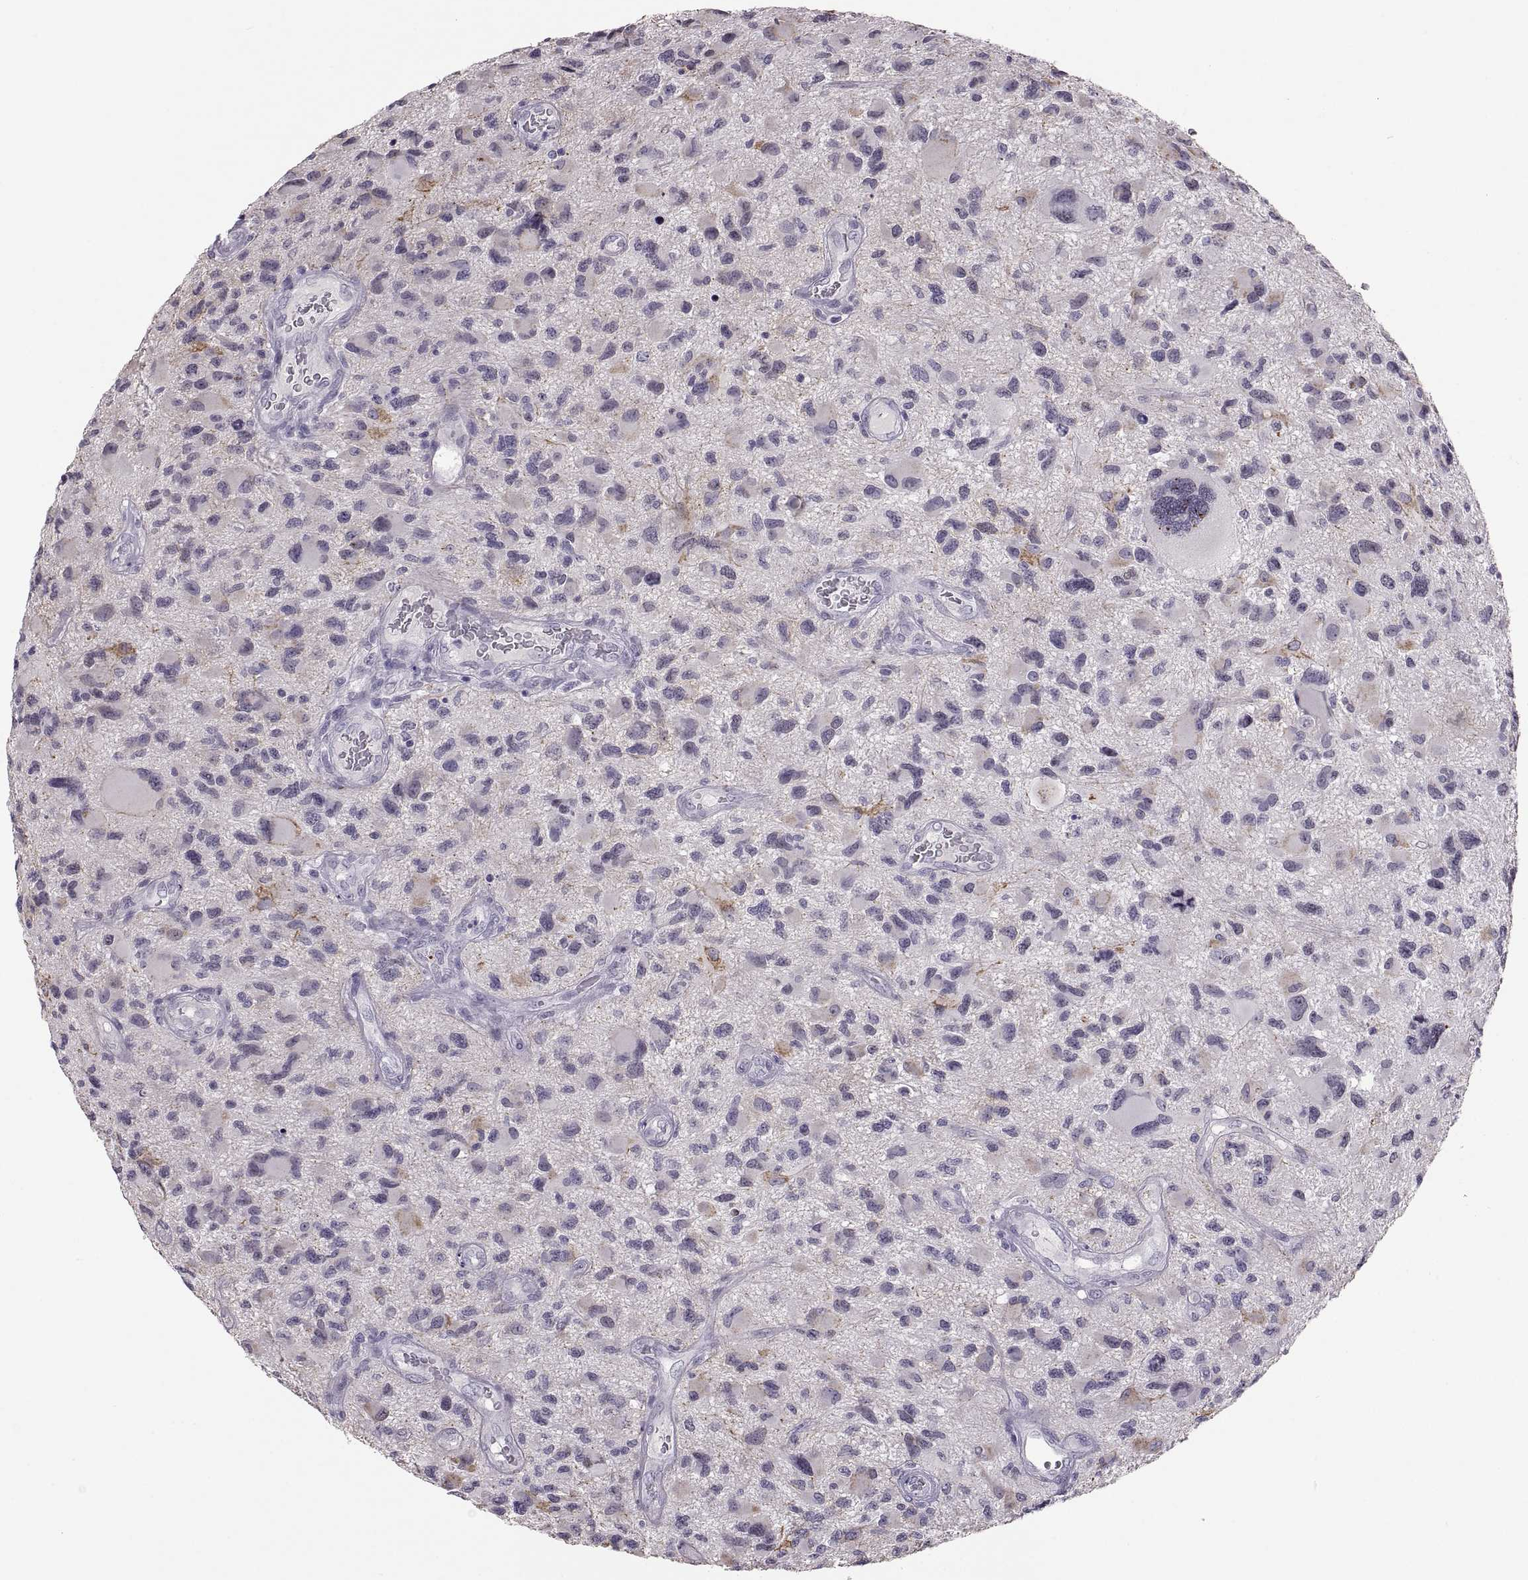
{"staining": {"intensity": "negative", "quantity": "none", "location": "none"}, "tissue": "glioma", "cell_type": "Tumor cells", "image_type": "cancer", "snomed": [{"axis": "morphology", "description": "Glioma, malignant, NOS"}, {"axis": "morphology", "description": "Glioma, malignant, High grade"}, {"axis": "topography", "description": "Brain"}], "caption": "Immunohistochemistry micrograph of human malignant glioma (high-grade) stained for a protein (brown), which exhibits no expression in tumor cells. Brightfield microscopy of immunohistochemistry (IHC) stained with DAB (3,3'-diaminobenzidine) (brown) and hematoxylin (blue), captured at high magnification.", "gene": "MAGEB18", "patient": {"sex": "female", "age": 71}}